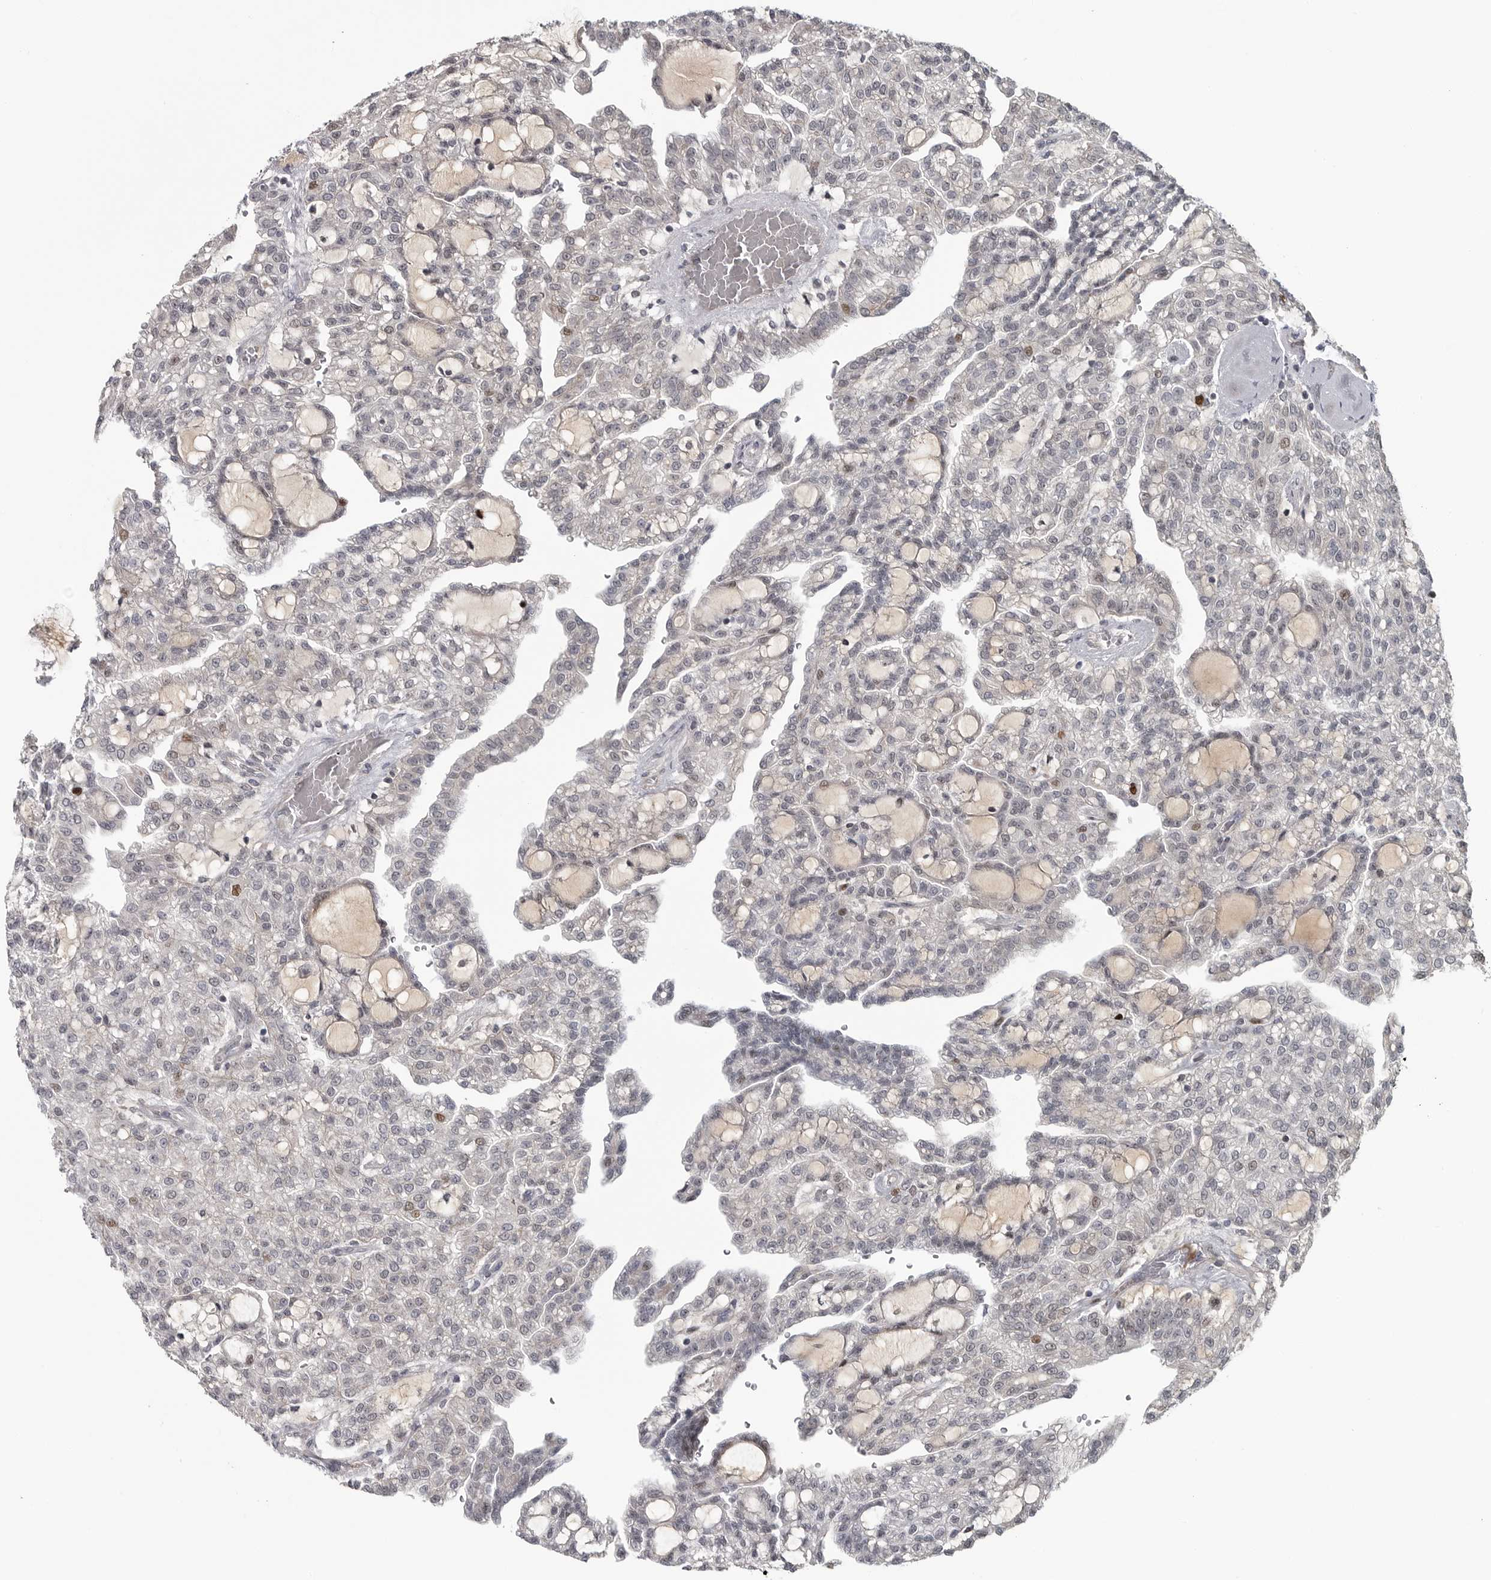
{"staining": {"intensity": "negative", "quantity": "none", "location": "none"}, "tissue": "renal cancer", "cell_type": "Tumor cells", "image_type": "cancer", "snomed": [{"axis": "morphology", "description": "Adenocarcinoma, NOS"}, {"axis": "topography", "description": "Kidney"}], "caption": "Protein analysis of adenocarcinoma (renal) demonstrates no significant staining in tumor cells.", "gene": "ZNF277", "patient": {"sex": "male", "age": 63}}